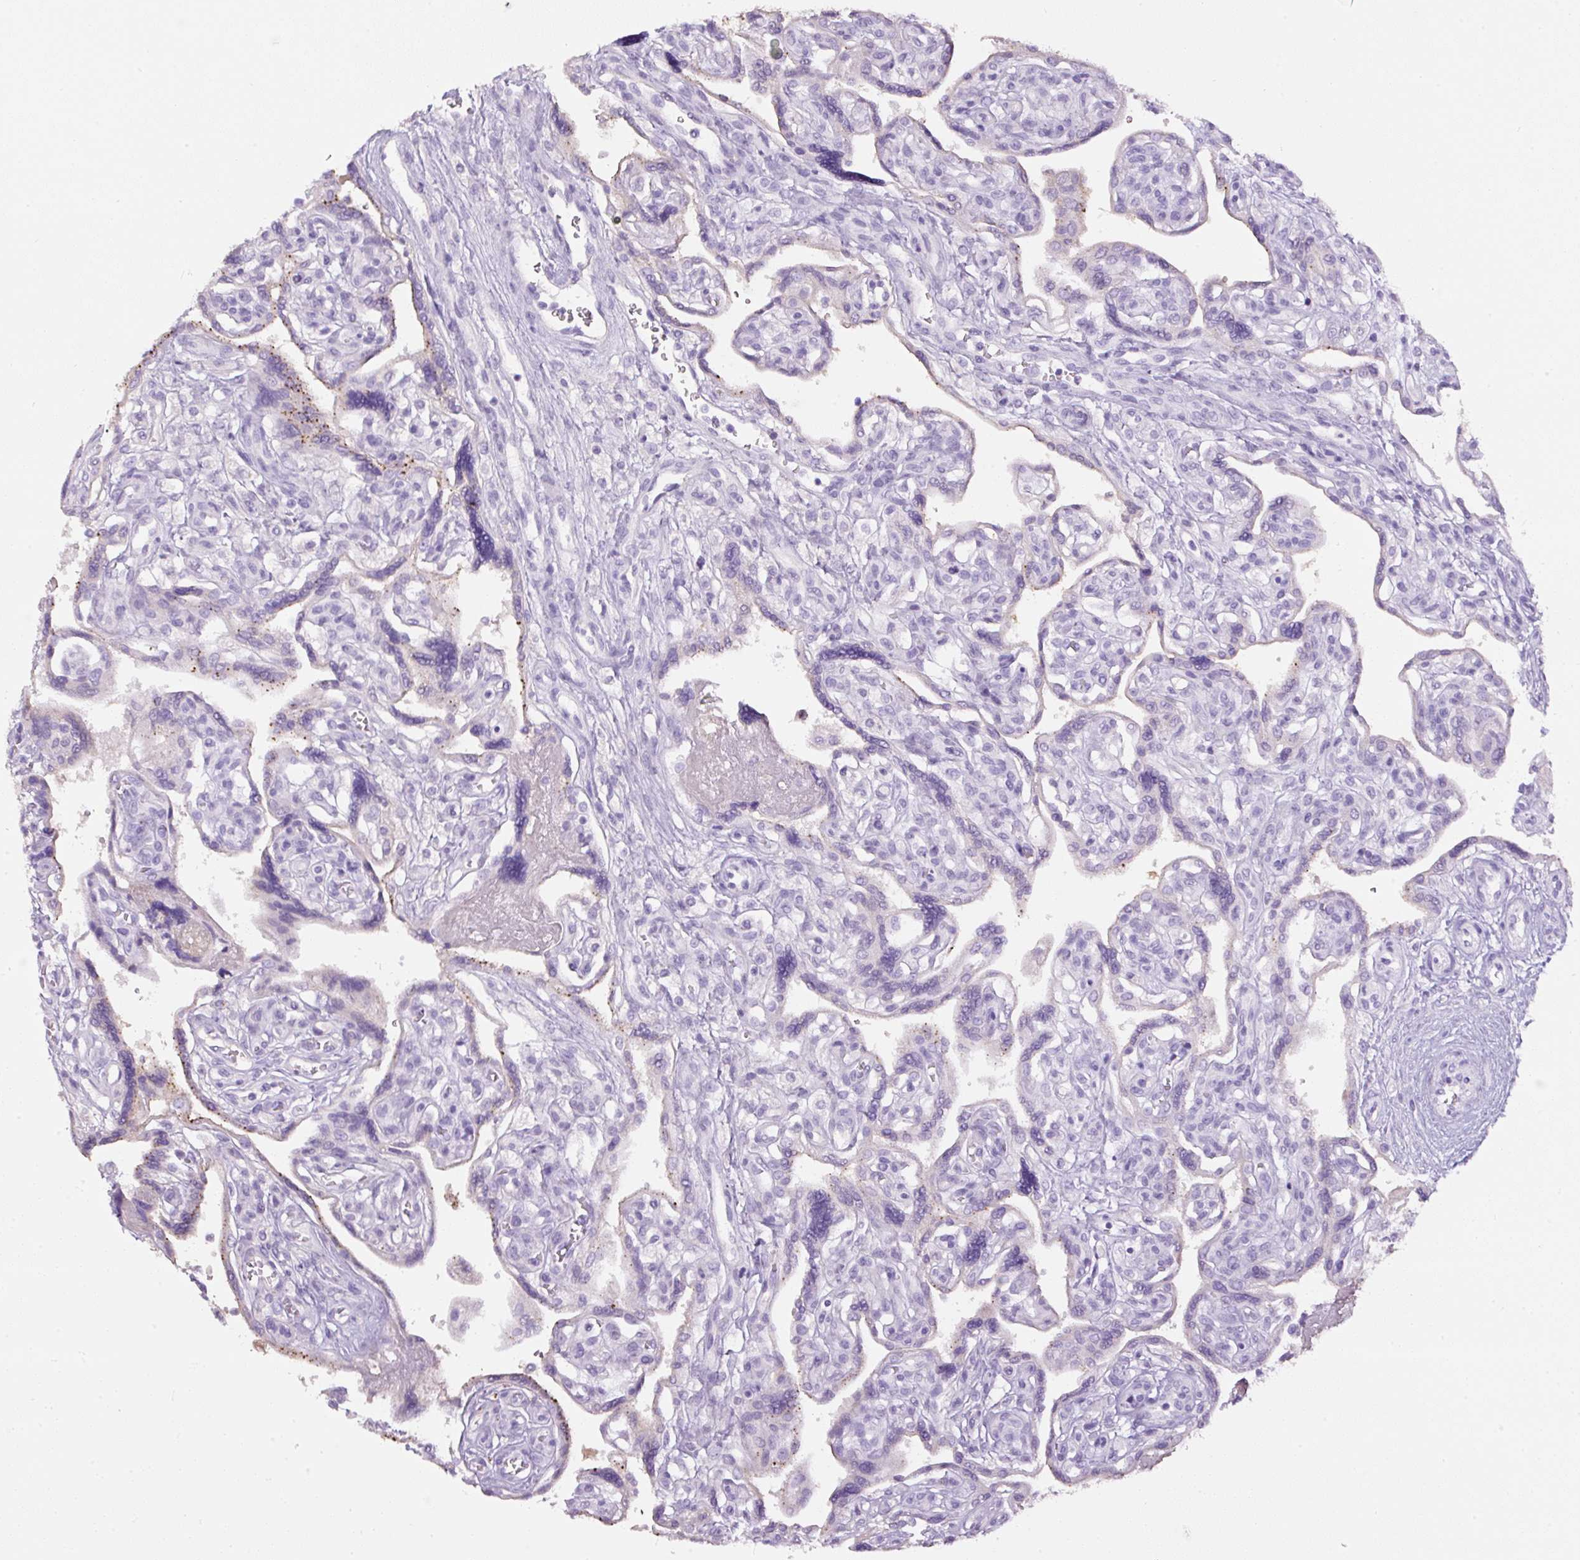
{"staining": {"intensity": "negative", "quantity": "none", "location": "none"}, "tissue": "placenta", "cell_type": "Decidual cells", "image_type": "normal", "snomed": [{"axis": "morphology", "description": "Normal tissue, NOS"}, {"axis": "topography", "description": "Placenta"}], "caption": "The IHC micrograph has no significant staining in decidual cells of placenta.", "gene": "APOA1", "patient": {"sex": "female", "age": 39}}